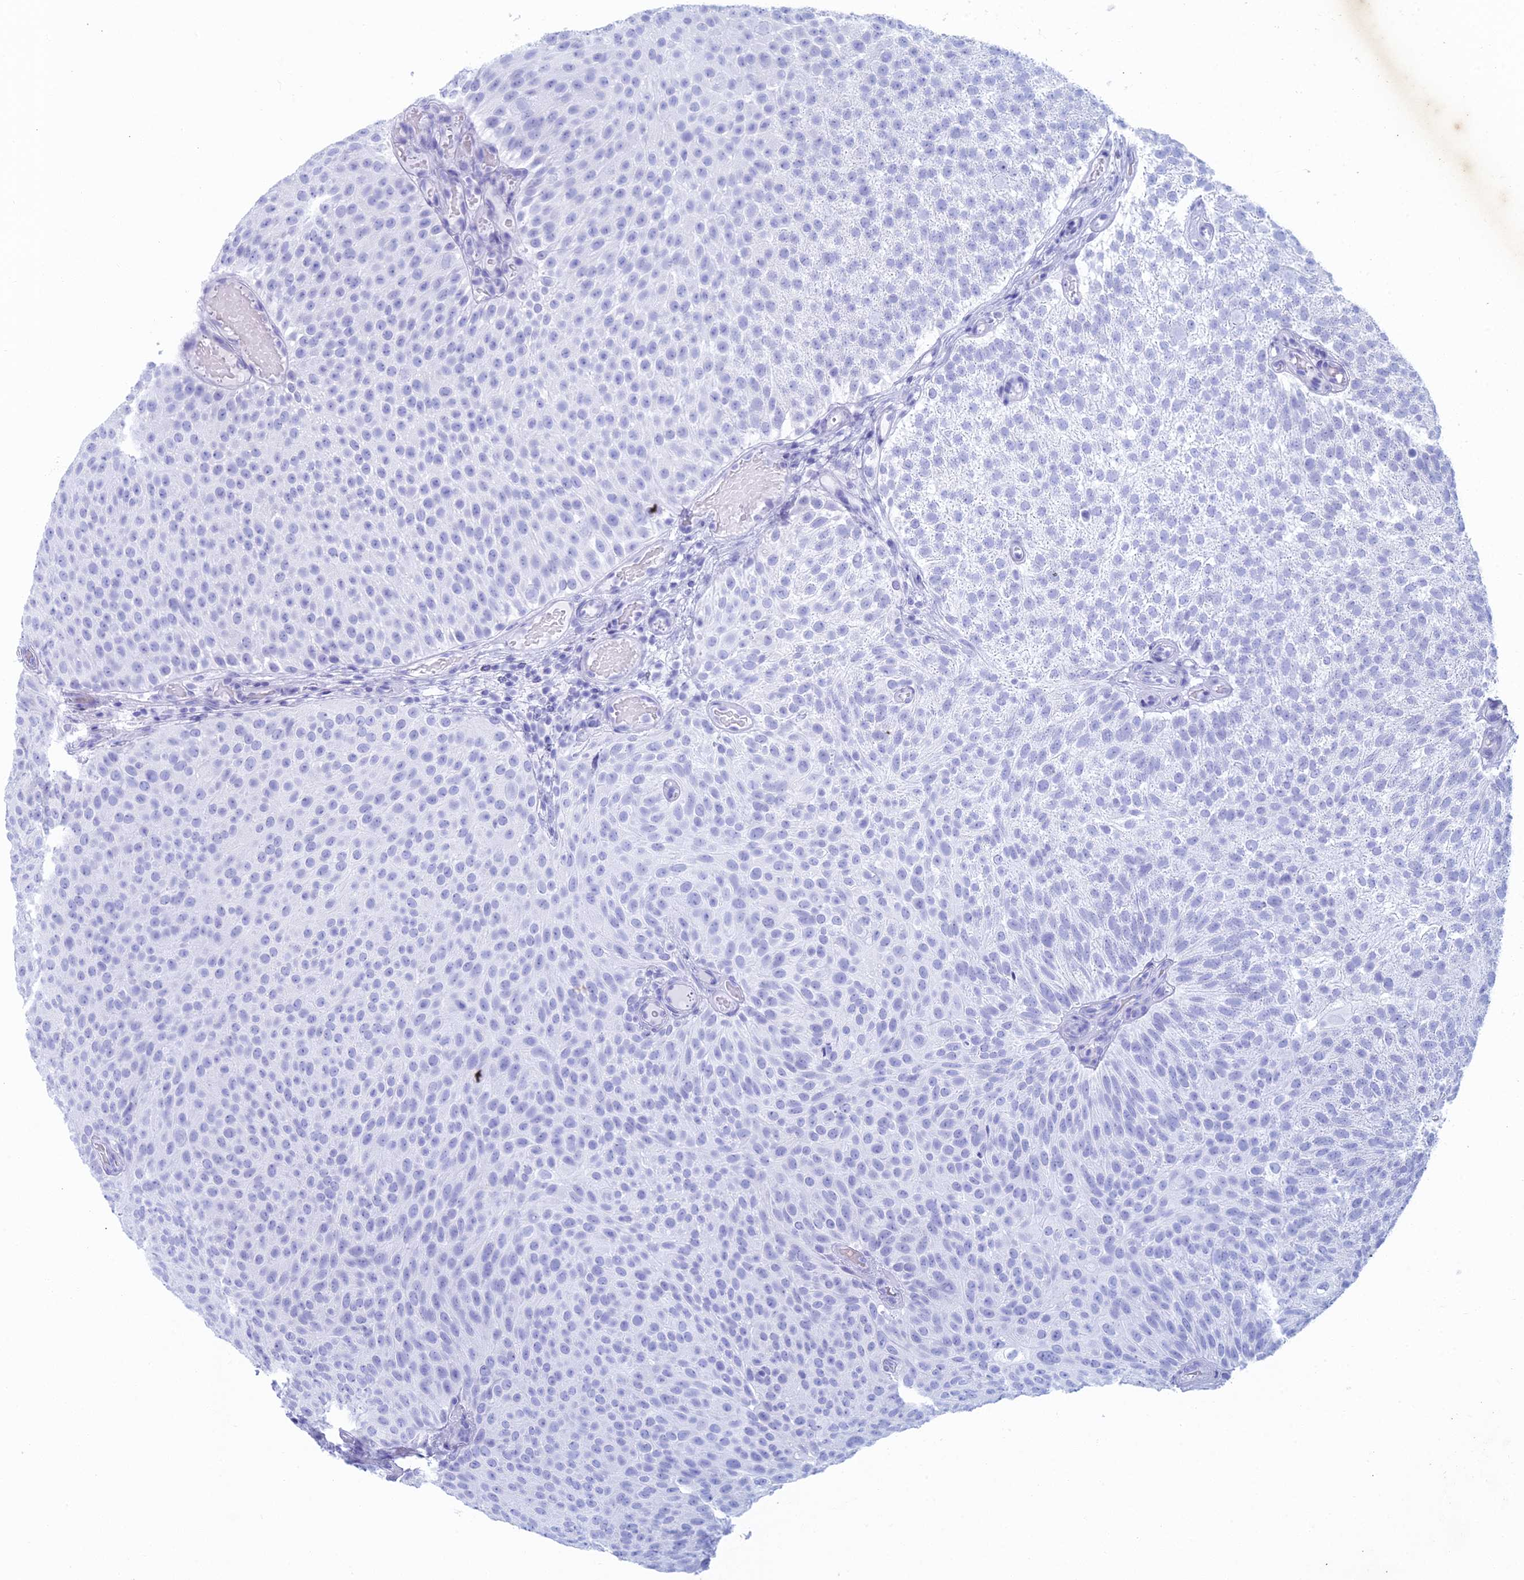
{"staining": {"intensity": "negative", "quantity": "none", "location": "none"}, "tissue": "urothelial cancer", "cell_type": "Tumor cells", "image_type": "cancer", "snomed": [{"axis": "morphology", "description": "Urothelial carcinoma, Low grade"}, {"axis": "topography", "description": "Urinary bladder"}], "caption": "Immunohistochemistry (IHC) histopathology image of neoplastic tissue: low-grade urothelial carcinoma stained with DAB (3,3'-diaminobenzidine) displays no significant protein staining in tumor cells. Brightfield microscopy of immunohistochemistry (IHC) stained with DAB (brown) and hematoxylin (blue), captured at high magnification.", "gene": "FERD3L", "patient": {"sex": "male", "age": 78}}